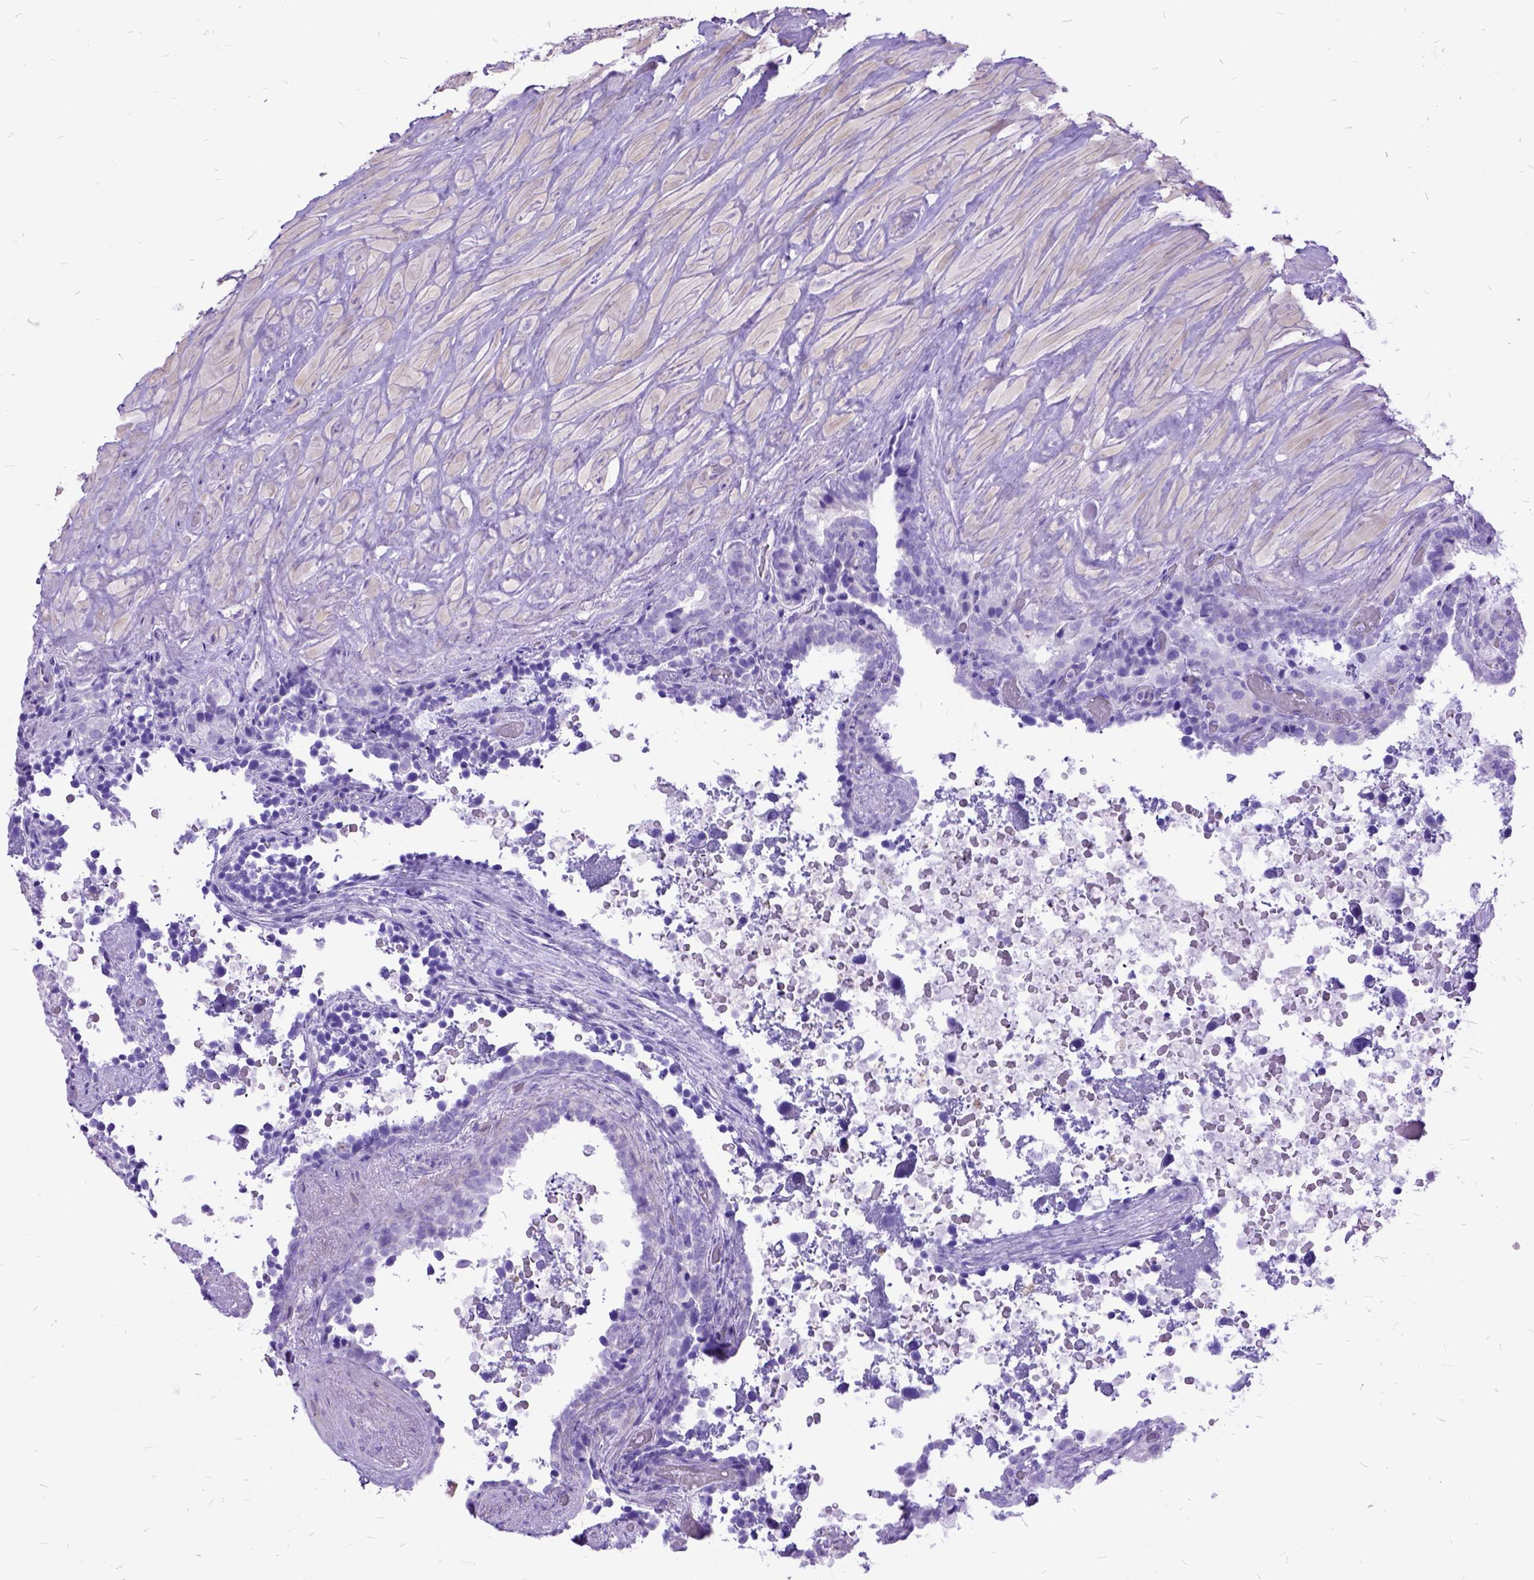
{"staining": {"intensity": "negative", "quantity": "none", "location": "none"}, "tissue": "seminal vesicle", "cell_type": "Glandular cells", "image_type": "normal", "snomed": [{"axis": "morphology", "description": "Normal tissue, NOS"}, {"axis": "topography", "description": "Seminal veicle"}], "caption": "IHC photomicrograph of benign human seminal vesicle stained for a protein (brown), which demonstrates no expression in glandular cells.", "gene": "ARL9", "patient": {"sex": "male", "age": 60}}